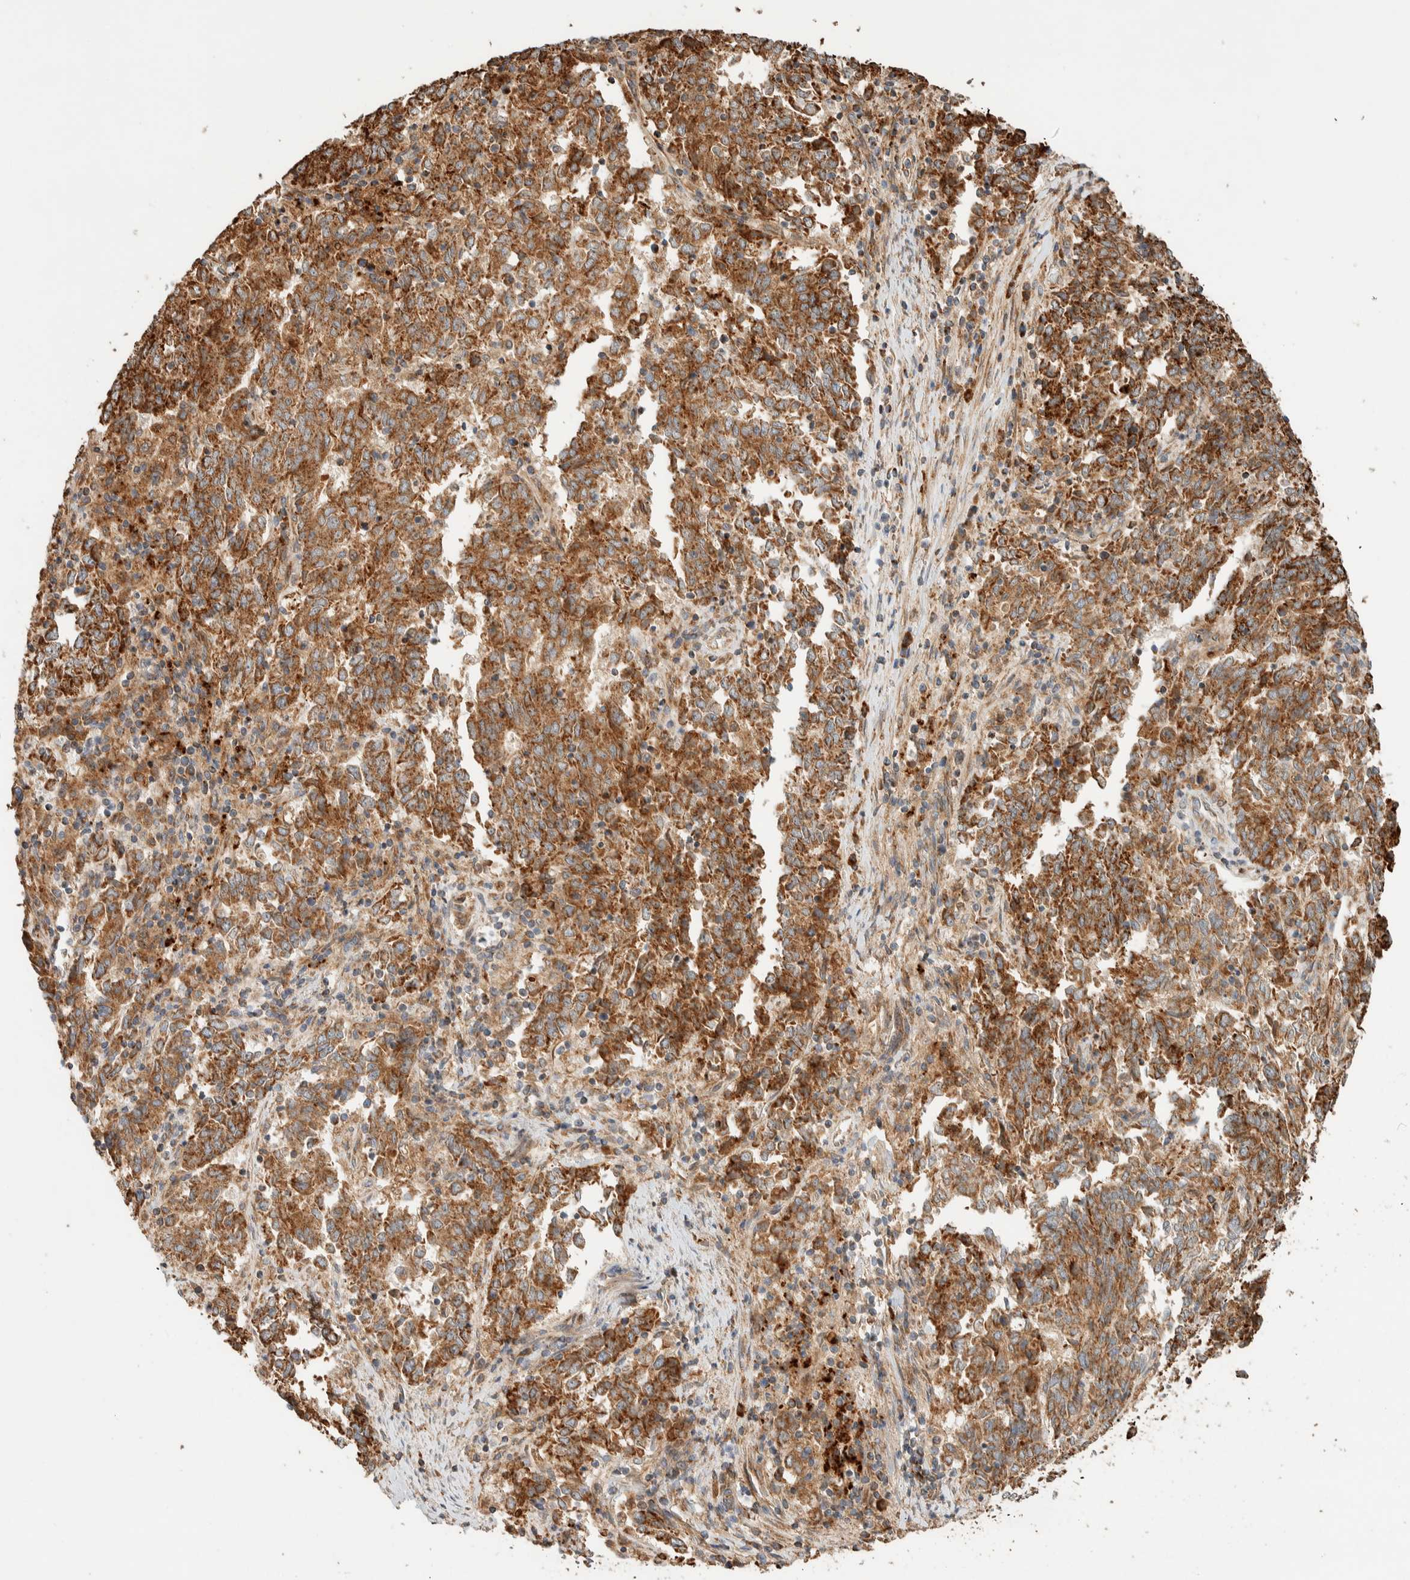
{"staining": {"intensity": "moderate", "quantity": ">75%", "location": "cytoplasmic/membranous"}, "tissue": "endometrial cancer", "cell_type": "Tumor cells", "image_type": "cancer", "snomed": [{"axis": "morphology", "description": "Adenocarcinoma, NOS"}, {"axis": "topography", "description": "Endometrium"}], "caption": "Endometrial adenocarcinoma was stained to show a protein in brown. There is medium levels of moderate cytoplasmic/membranous staining in approximately >75% of tumor cells. (IHC, brightfield microscopy, high magnification).", "gene": "KIF9", "patient": {"sex": "female", "age": 80}}